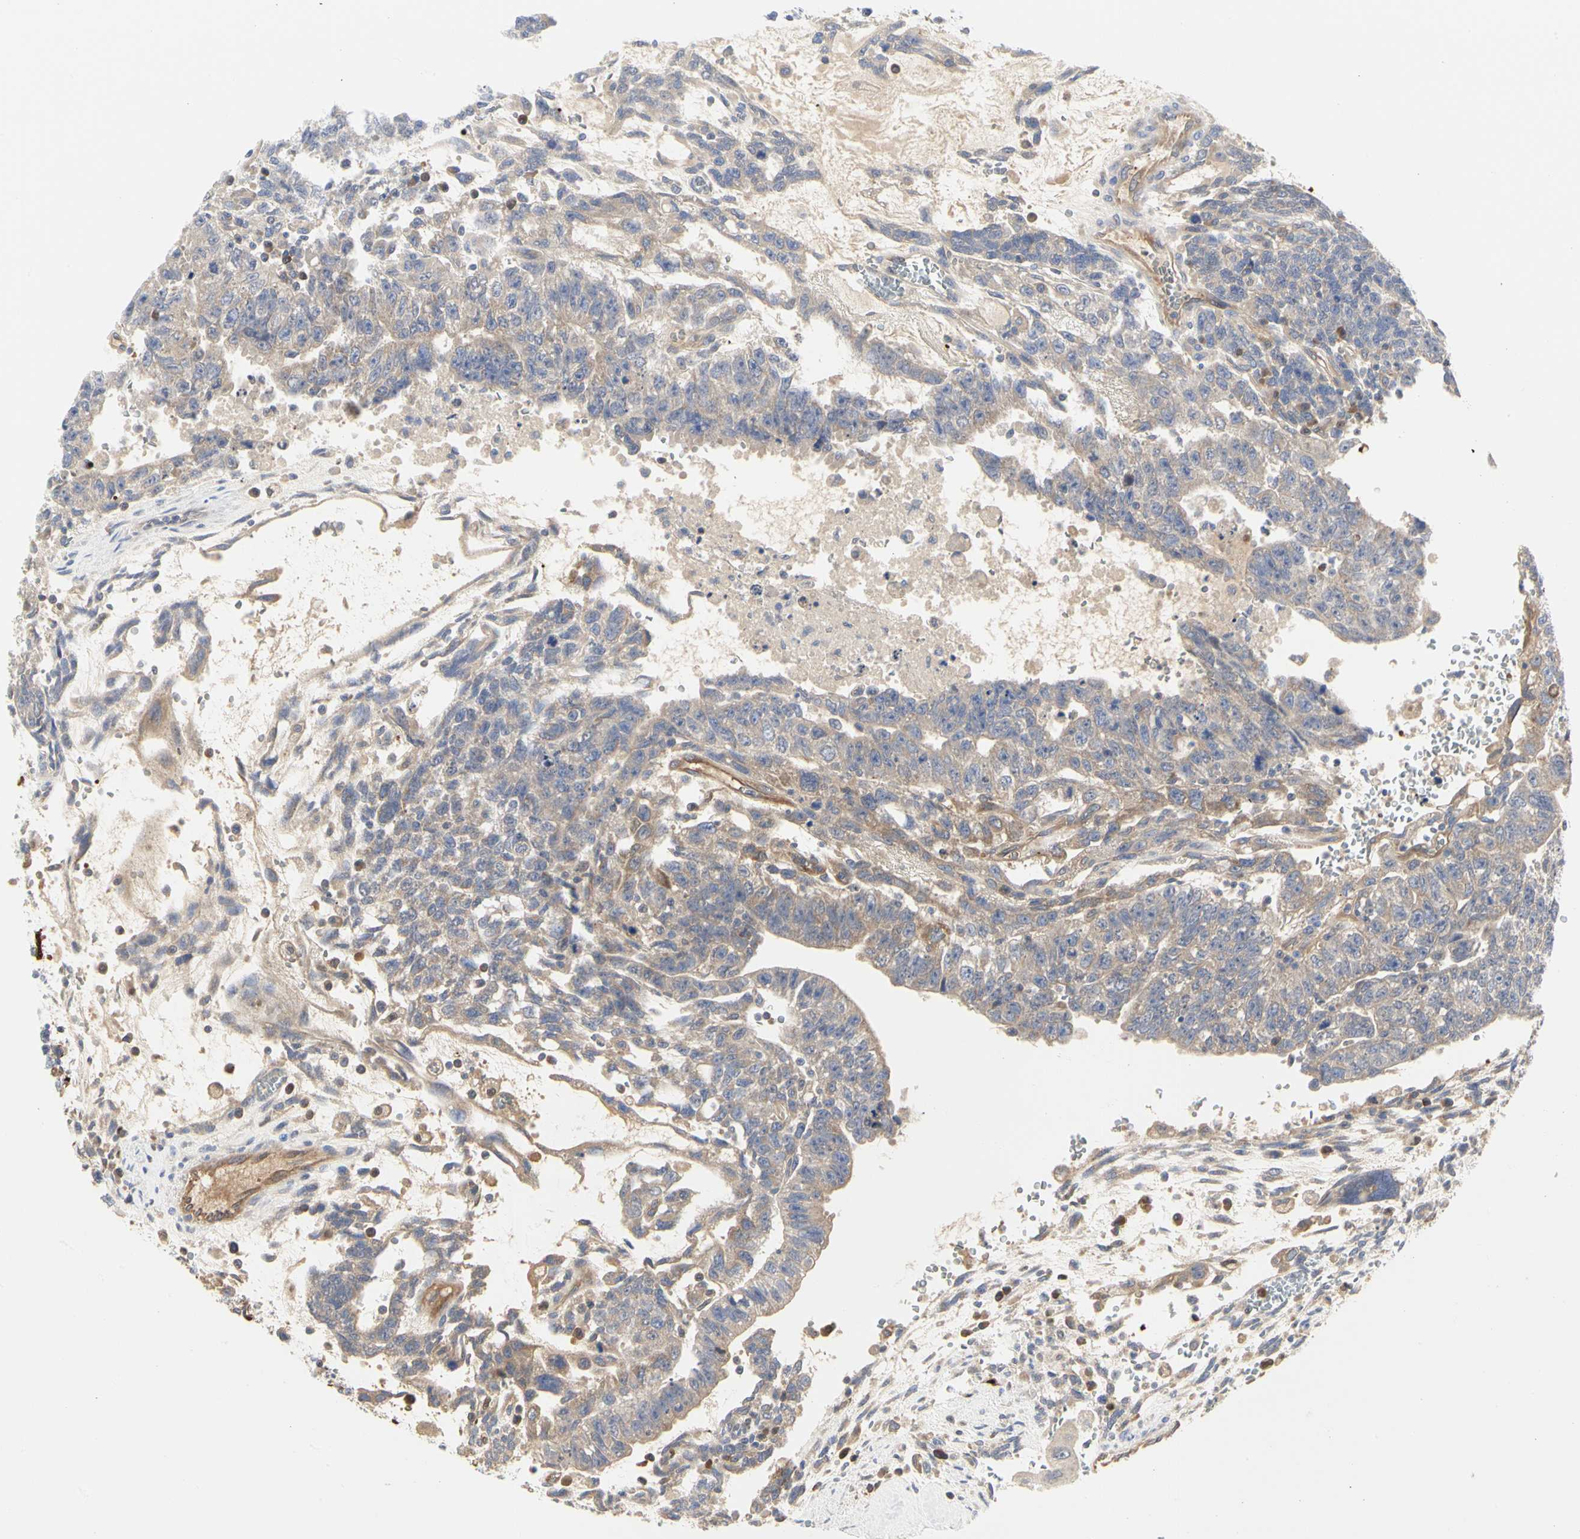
{"staining": {"intensity": "weak", "quantity": ">75%", "location": "cytoplasmic/membranous"}, "tissue": "testis cancer", "cell_type": "Tumor cells", "image_type": "cancer", "snomed": [{"axis": "morphology", "description": "Seminoma, NOS"}, {"axis": "morphology", "description": "Carcinoma, Embryonal, NOS"}, {"axis": "topography", "description": "Testis"}], "caption": "This histopathology image shows immunohistochemistry staining of testis cancer (embryonal carcinoma), with low weak cytoplasmic/membranous positivity in approximately >75% of tumor cells.", "gene": "C3orf52", "patient": {"sex": "male", "age": 52}}